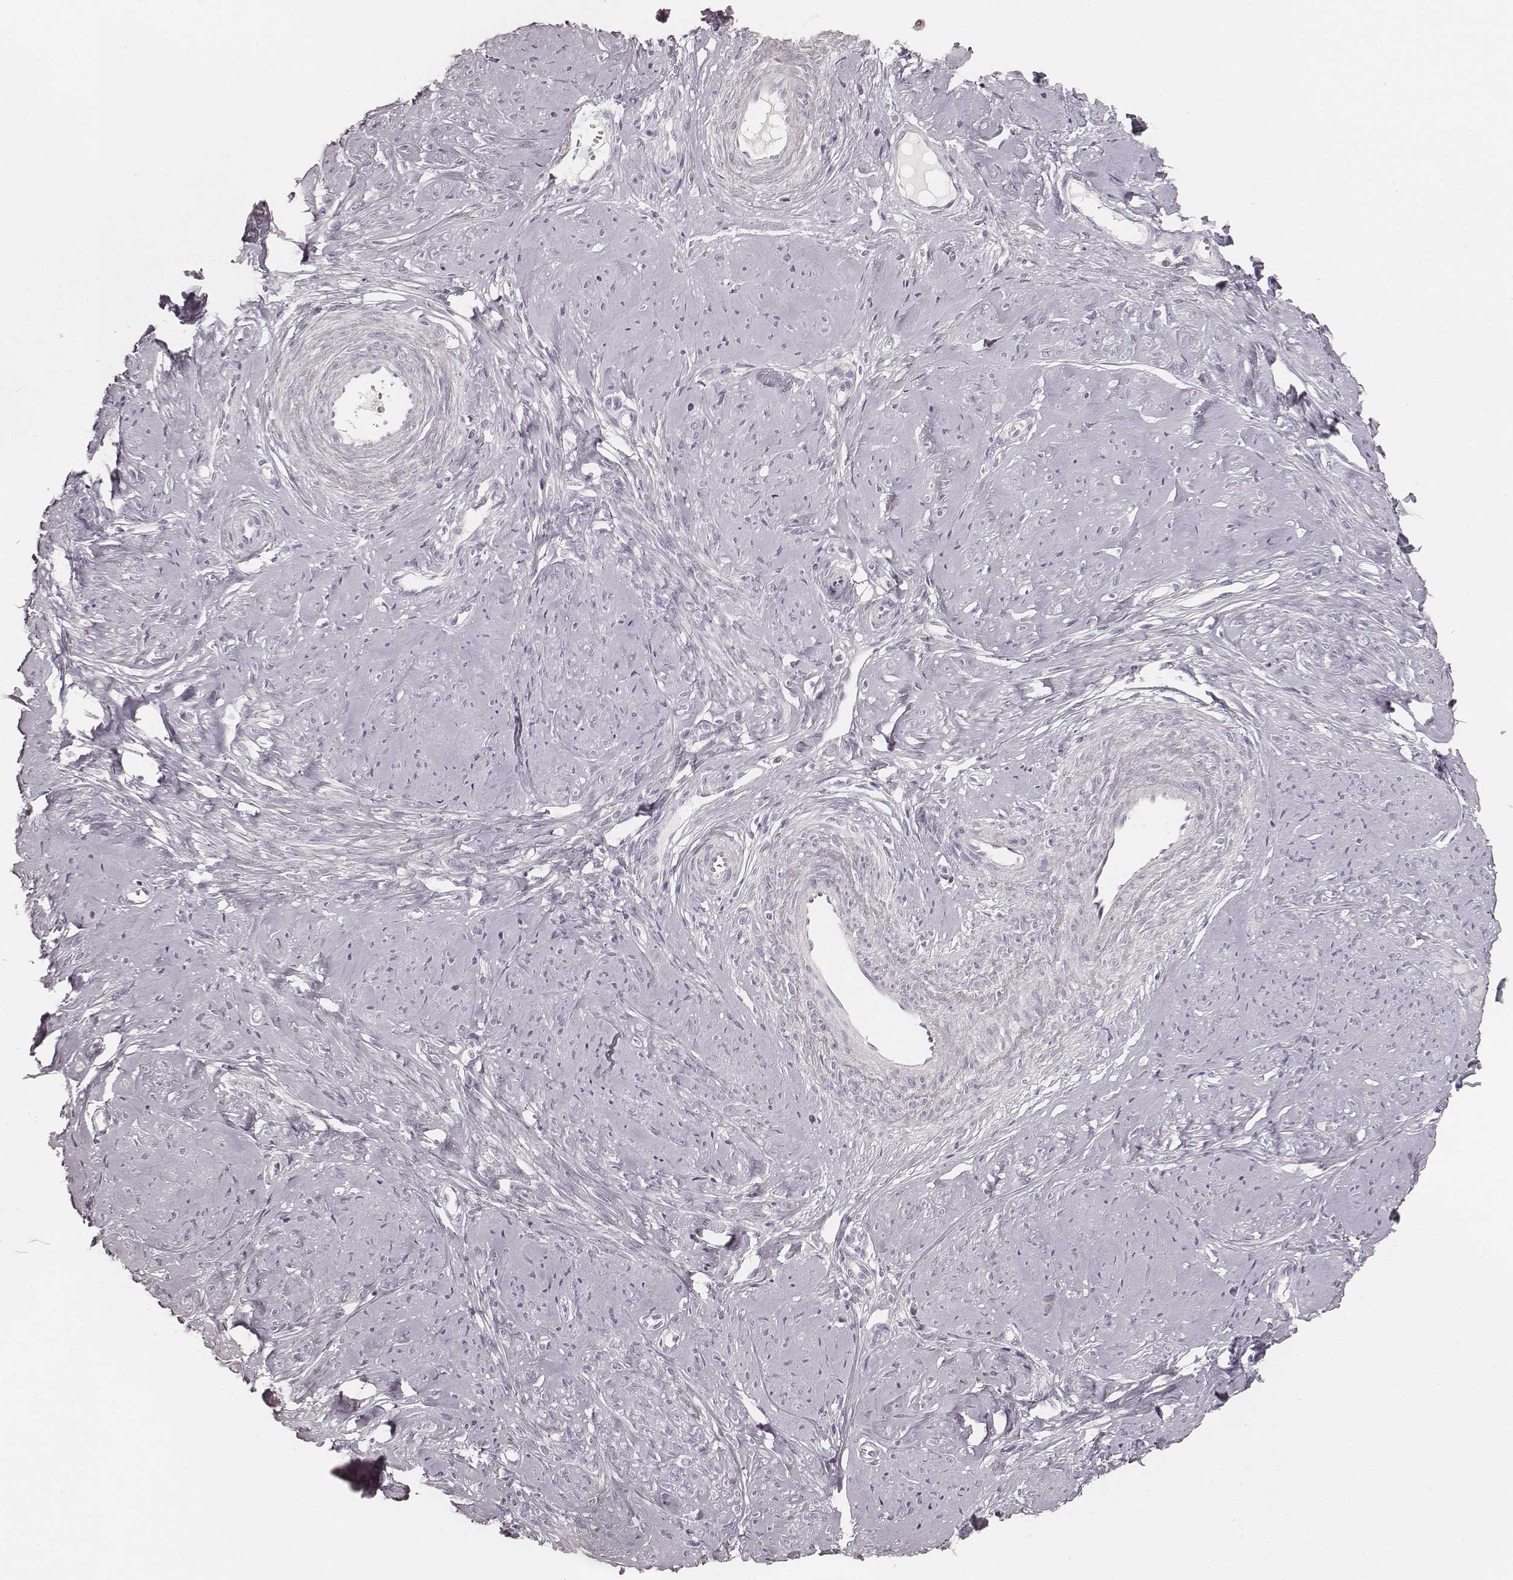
{"staining": {"intensity": "negative", "quantity": "none", "location": "none"}, "tissue": "smooth muscle", "cell_type": "Smooth muscle cells", "image_type": "normal", "snomed": [{"axis": "morphology", "description": "Normal tissue, NOS"}, {"axis": "topography", "description": "Smooth muscle"}], "caption": "Smooth muscle cells show no significant positivity in normal smooth muscle. The staining is performed using DAB (3,3'-diaminobenzidine) brown chromogen with nuclei counter-stained in using hematoxylin.", "gene": "HNF4G", "patient": {"sex": "female", "age": 48}}